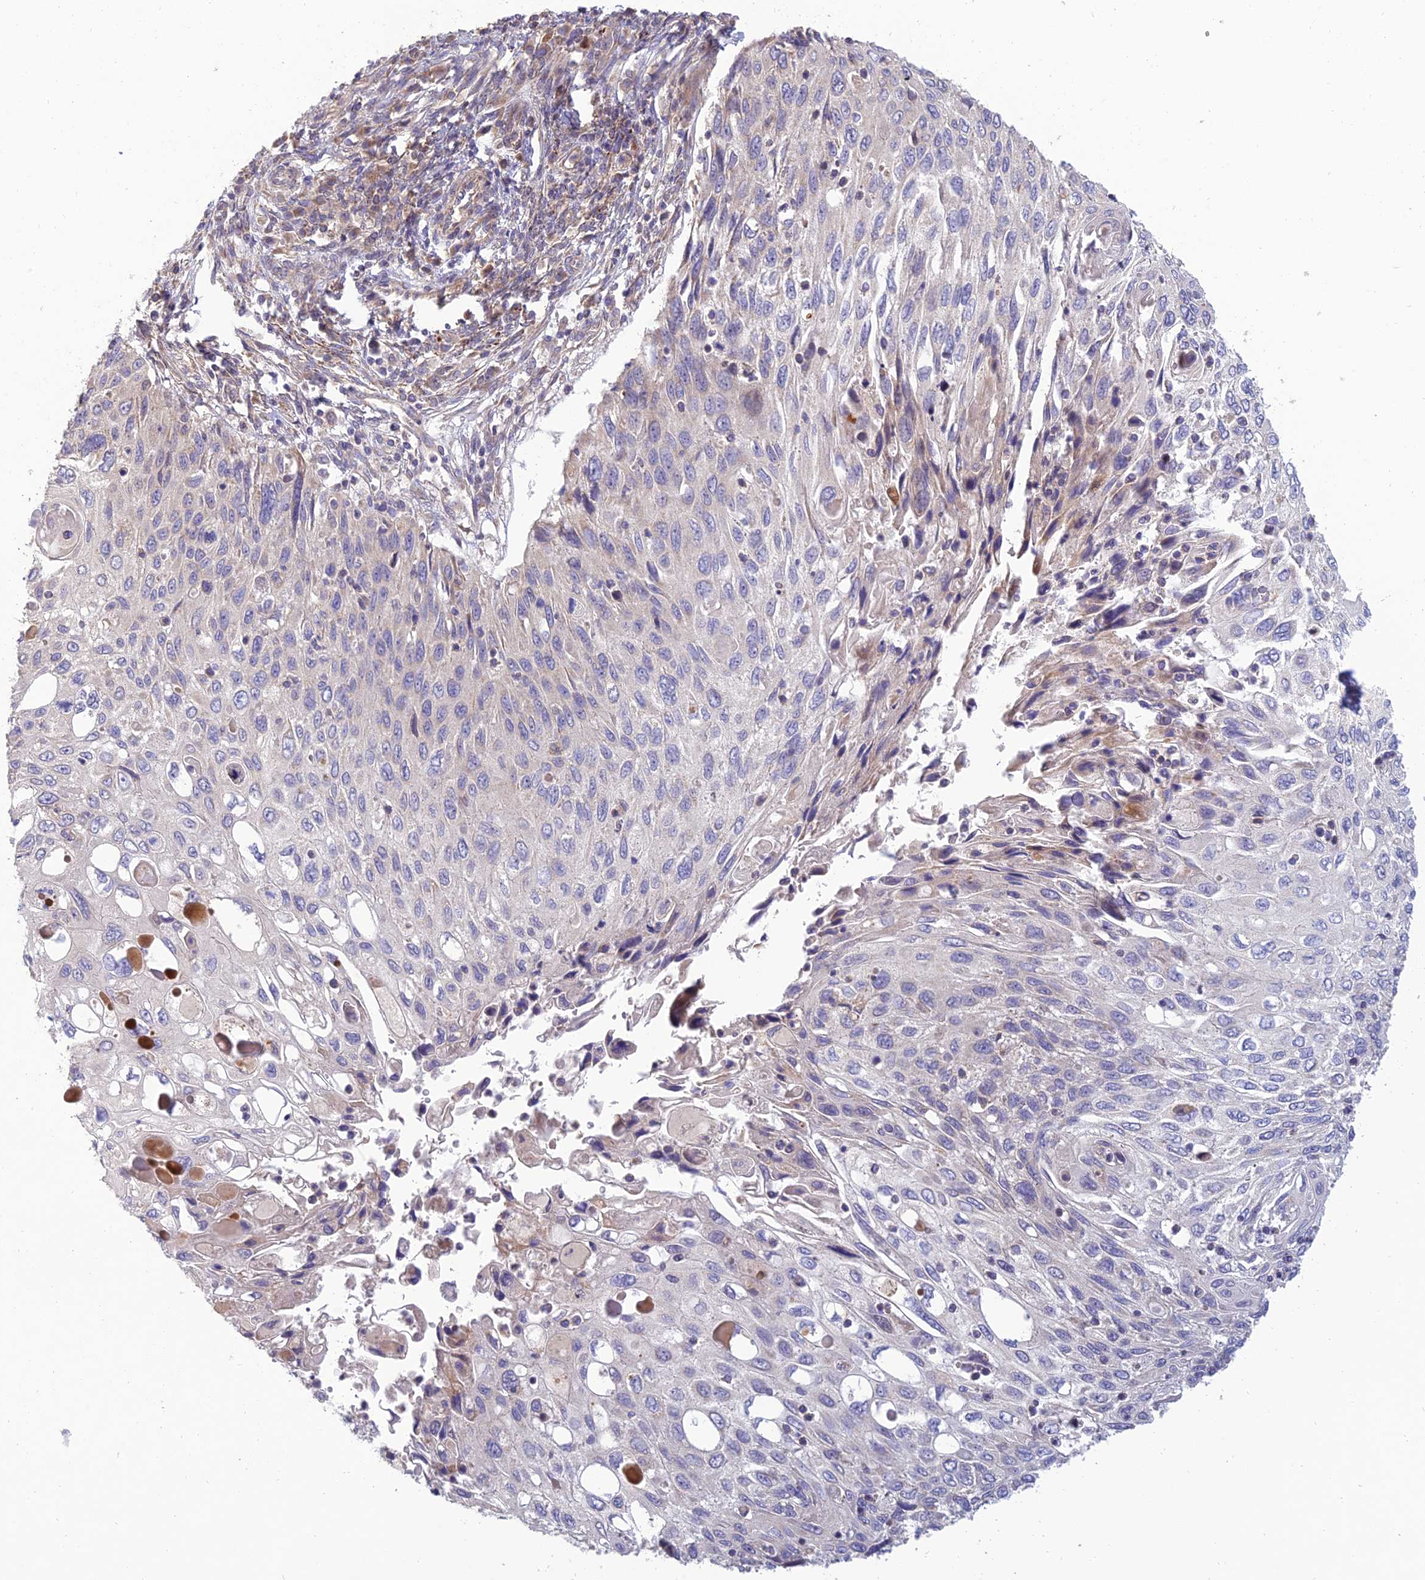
{"staining": {"intensity": "negative", "quantity": "none", "location": "none"}, "tissue": "cervical cancer", "cell_type": "Tumor cells", "image_type": "cancer", "snomed": [{"axis": "morphology", "description": "Squamous cell carcinoma, NOS"}, {"axis": "topography", "description": "Cervix"}], "caption": "A histopathology image of squamous cell carcinoma (cervical) stained for a protein shows no brown staining in tumor cells.", "gene": "C3orf20", "patient": {"sex": "female", "age": 70}}